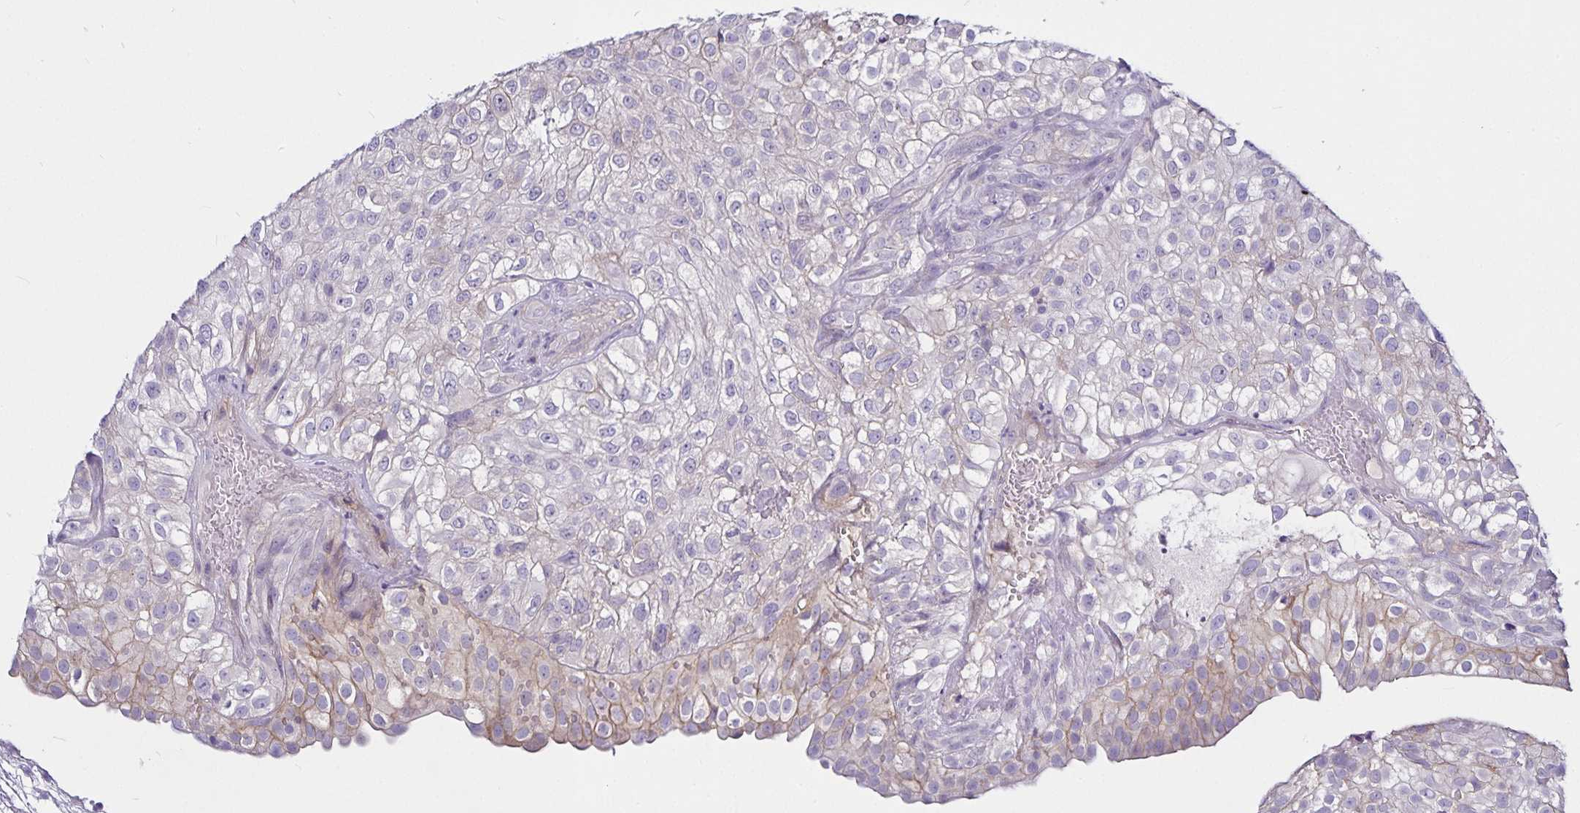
{"staining": {"intensity": "weak", "quantity": "<25%", "location": "cytoplasmic/membranous"}, "tissue": "urothelial cancer", "cell_type": "Tumor cells", "image_type": "cancer", "snomed": [{"axis": "morphology", "description": "Urothelial carcinoma, High grade"}, {"axis": "topography", "description": "Urinary bladder"}], "caption": "Tumor cells show no significant staining in urothelial cancer.", "gene": "GNG12", "patient": {"sex": "male", "age": 56}}